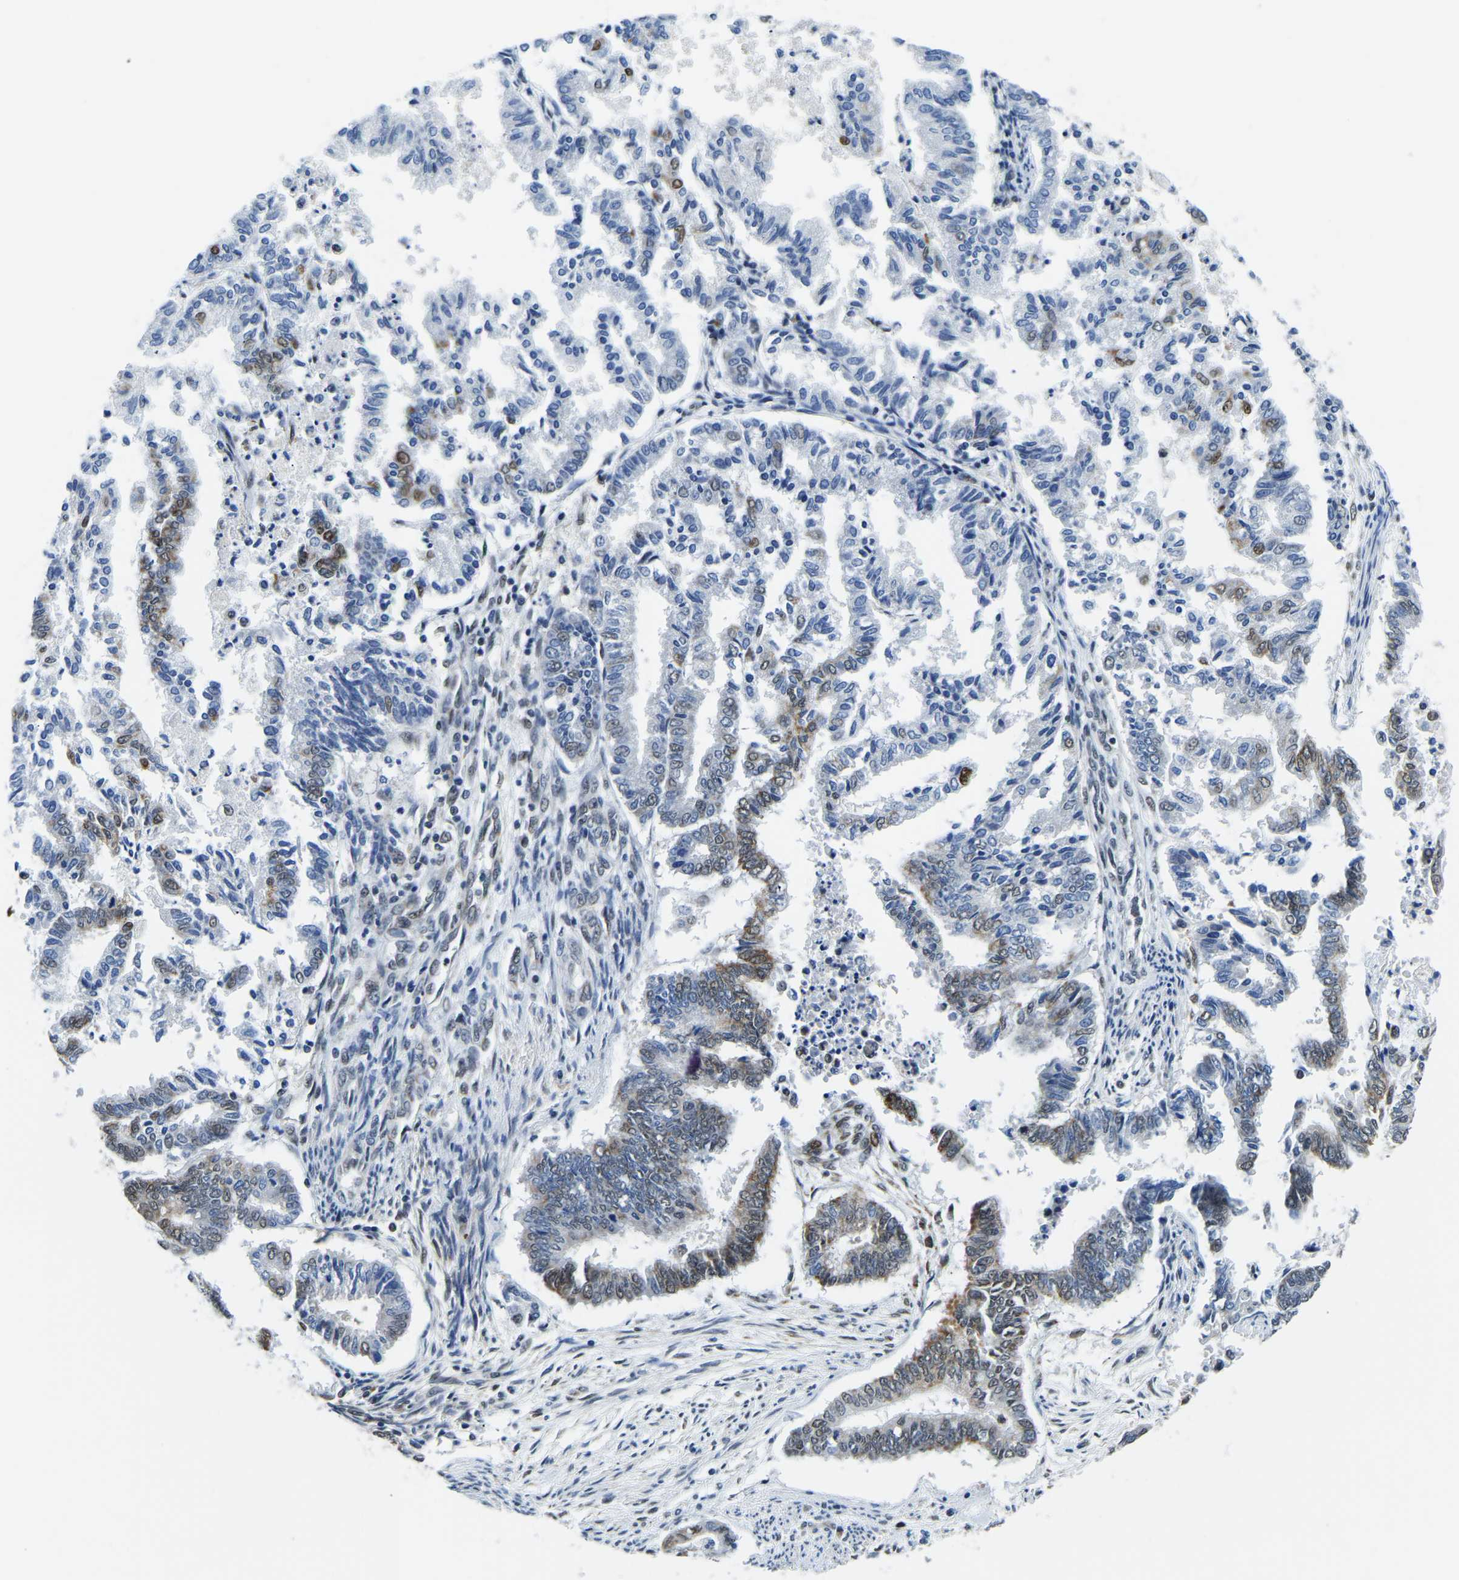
{"staining": {"intensity": "moderate", "quantity": "<25%", "location": "nuclear"}, "tissue": "endometrial cancer", "cell_type": "Tumor cells", "image_type": "cancer", "snomed": [{"axis": "morphology", "description": "Necrosis, NOS"}, {"axis": "morphology", "description": "Adenocarcinoma, NOS"}, {"axis": "topography", "description": "Endometrium"}], "caption": "Moderate nuclear protein staining is appreciated in about <25% of tumor cells in endometrial cancer.", "gene": "BNIP3L", "patient": {"sex": "female", "age": 79}}